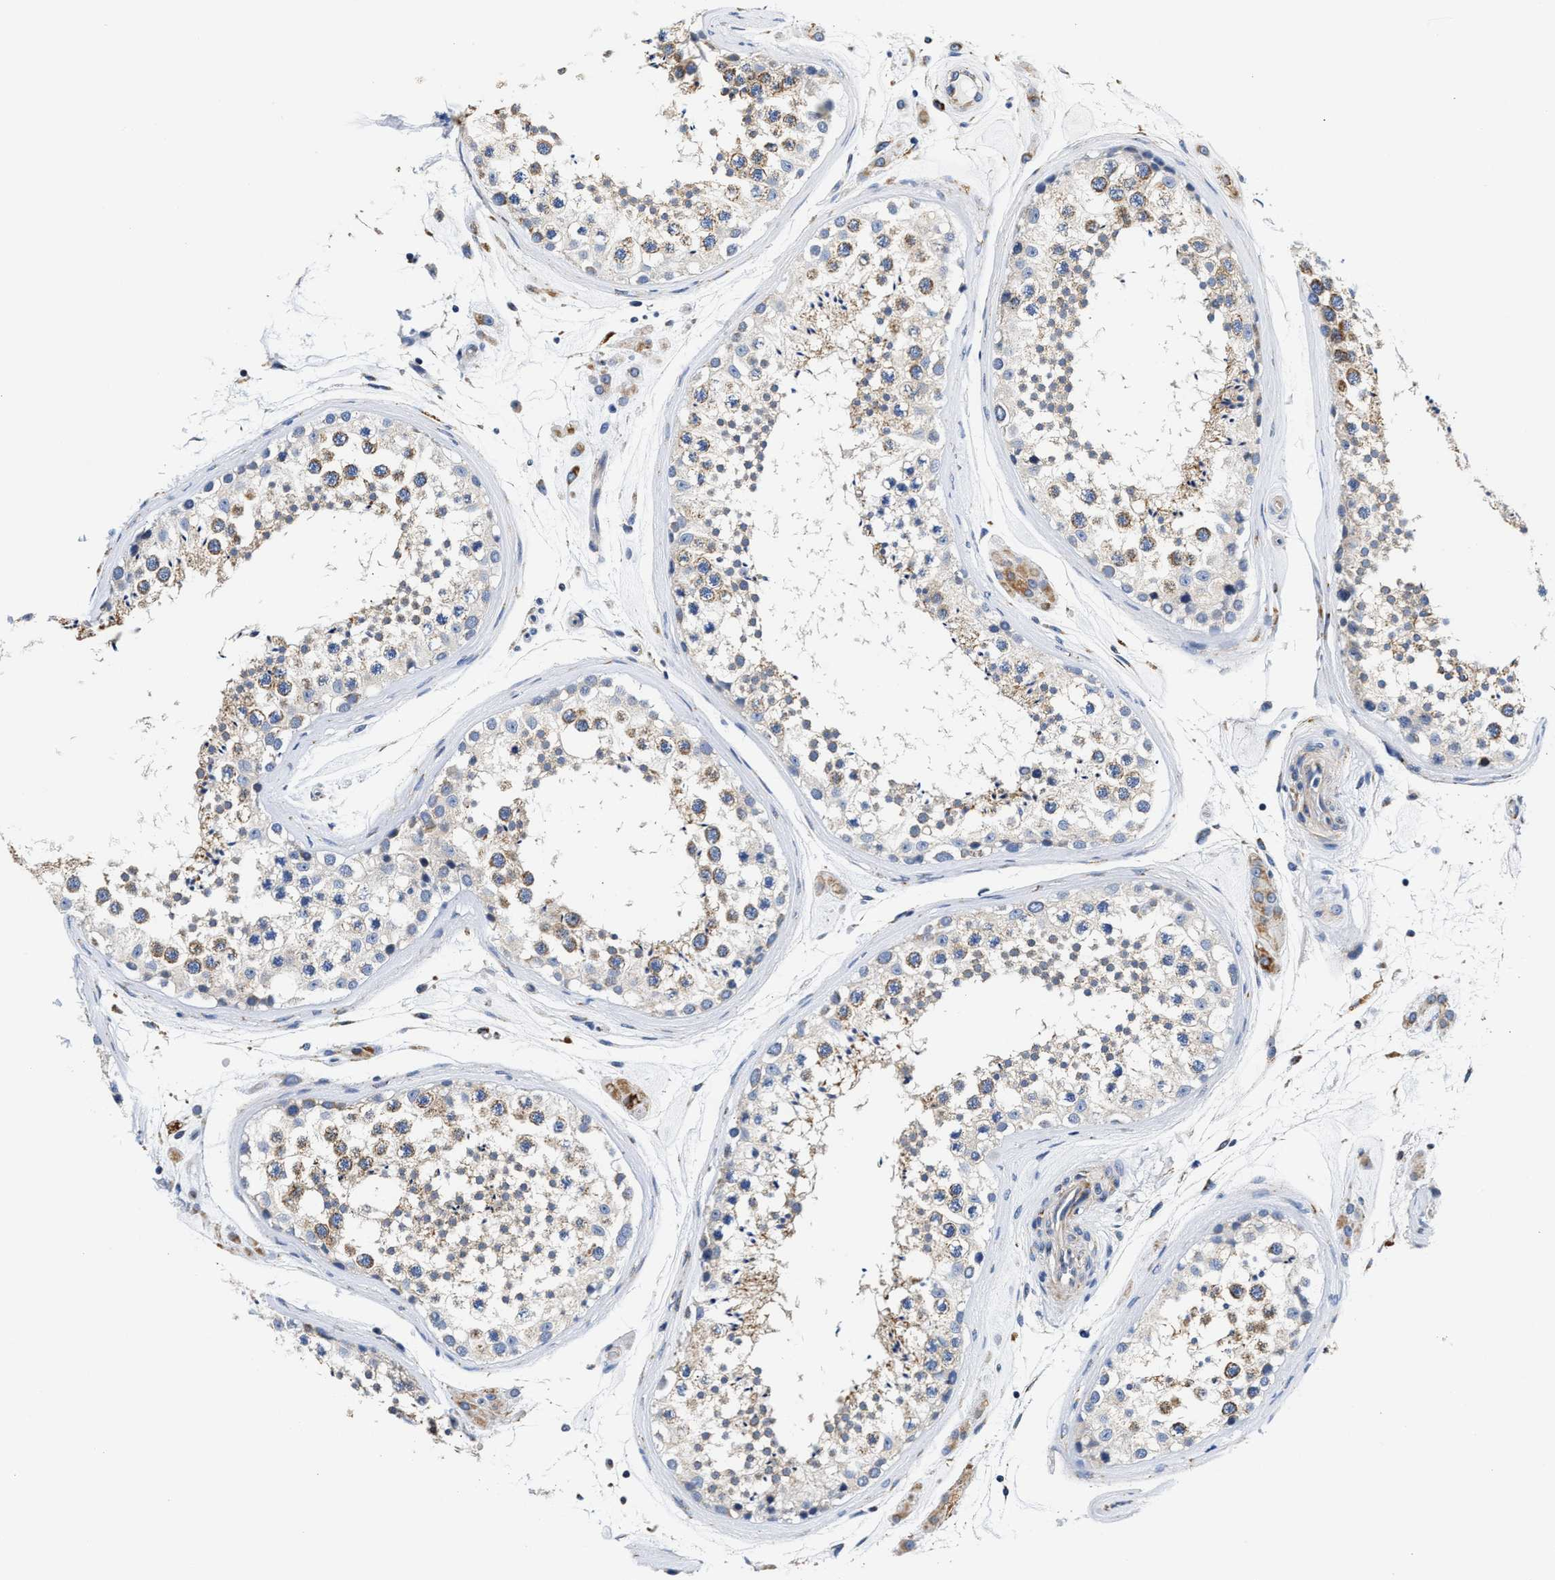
{"staining": {"intensity": "weak", "quantity": ">75%", "location": "cytoplasmic/membranous"}, "tissue": "testis", "cell_type": "Cells in seminiferous ducts", "image_type": "normal", "snomed": [{"axis": "morphology", "description": "Normal tissue, NOS"}, {"axis": "topography", "description": "Testis"}], "caption": "Protein analysis of unremarkable testis displays weak cytoplasmic/membranous positivity in about >75% of cells in seminiferous ducts.", "gene": "ACADVL", "patient": {"sex": "male", "age": 46}}